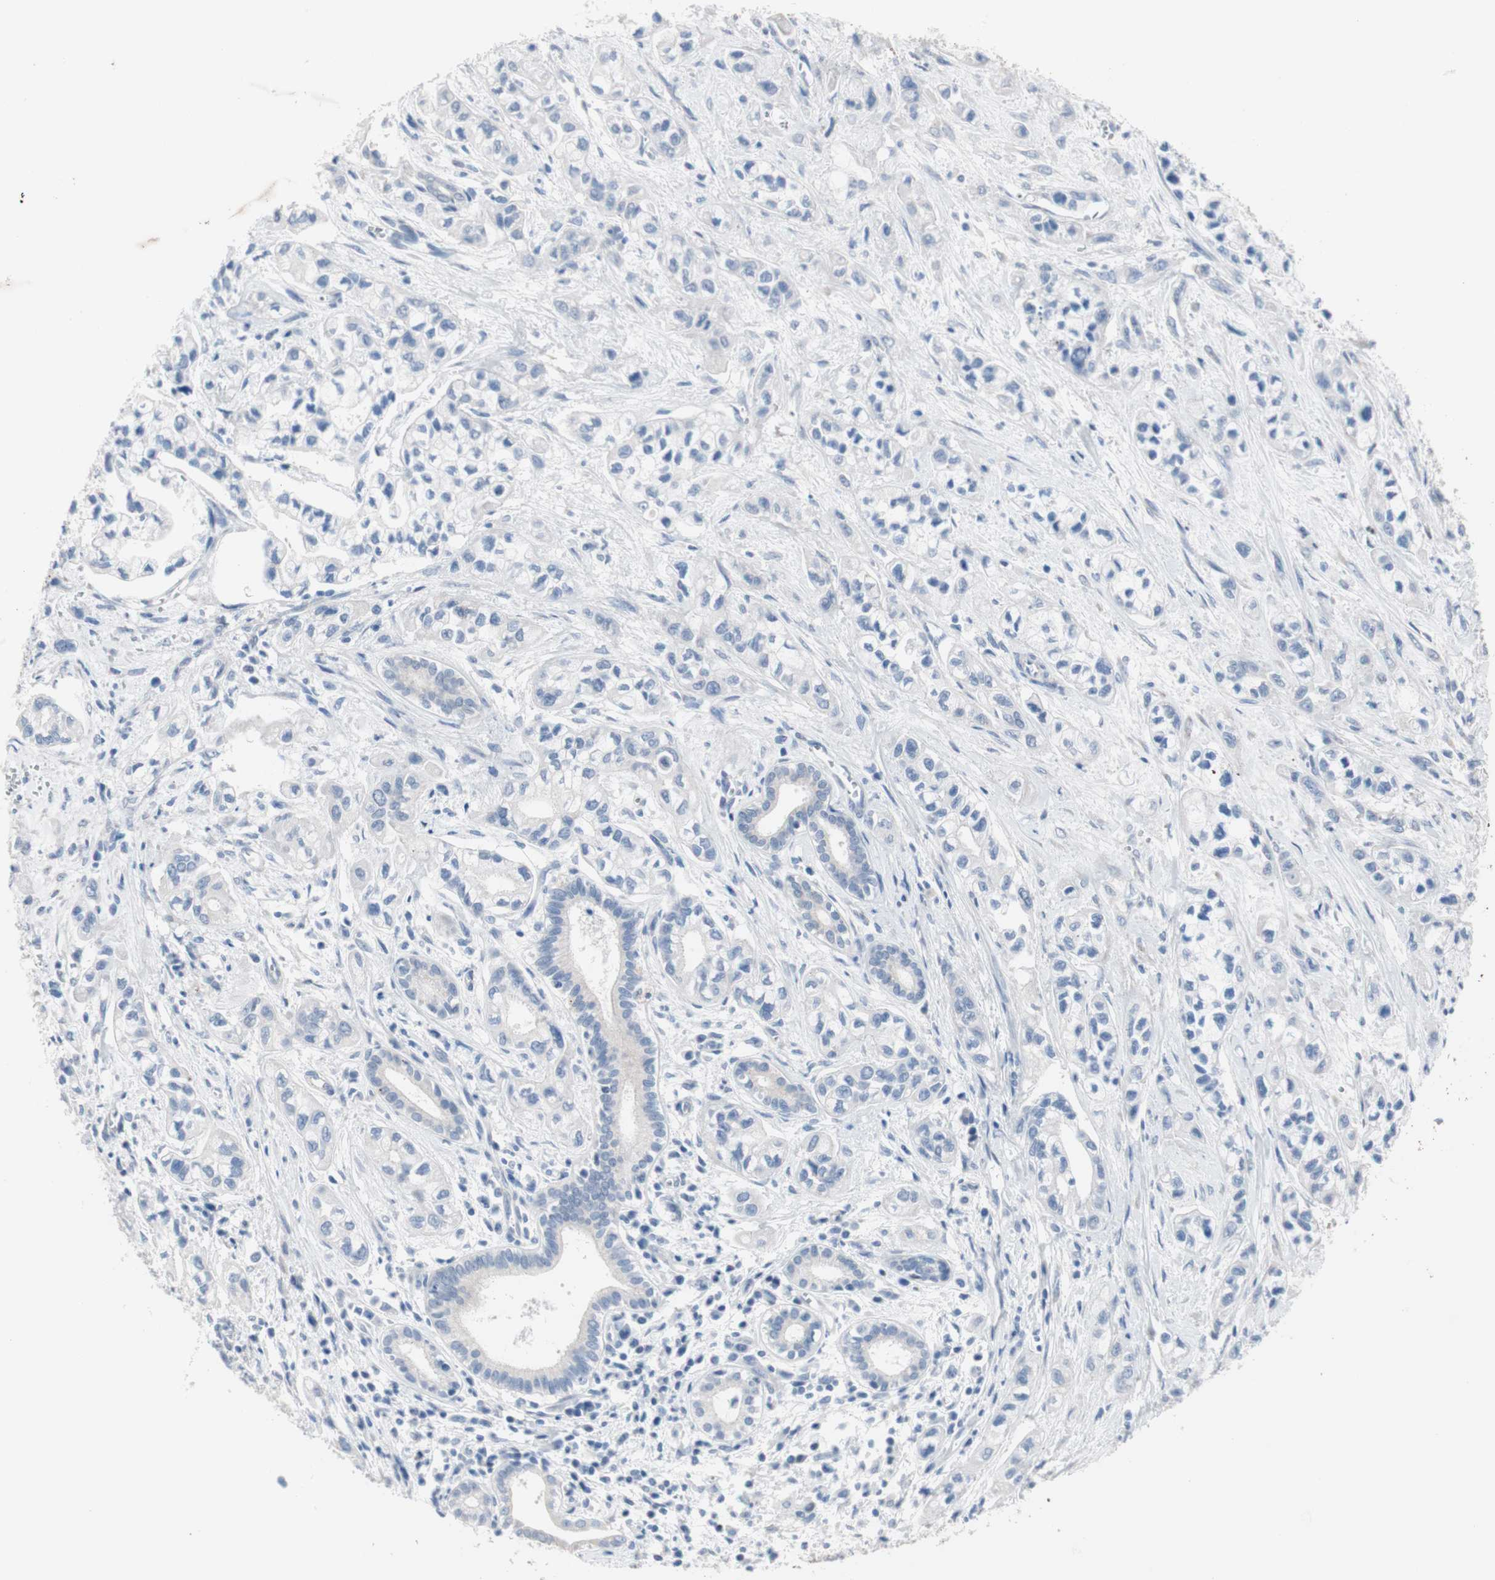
{"staining": {"intensity": "negative", "quantity": "none", "location": "none"}, "tissue": "pancreatic cancer", "cell_type": "Tumor cells", "image_type": "cancer", "snomed": [{"axis": "morphology", "description": "Adenocarcinoma, NOS"}, {"axis": "topography", "description": "Pancreas"}], "caption": "Tumor cells are negative for brown protein staining in pancreatic cancer.", "gene": "ULBP1", "patient": {"sex": "male", "age": 74}}